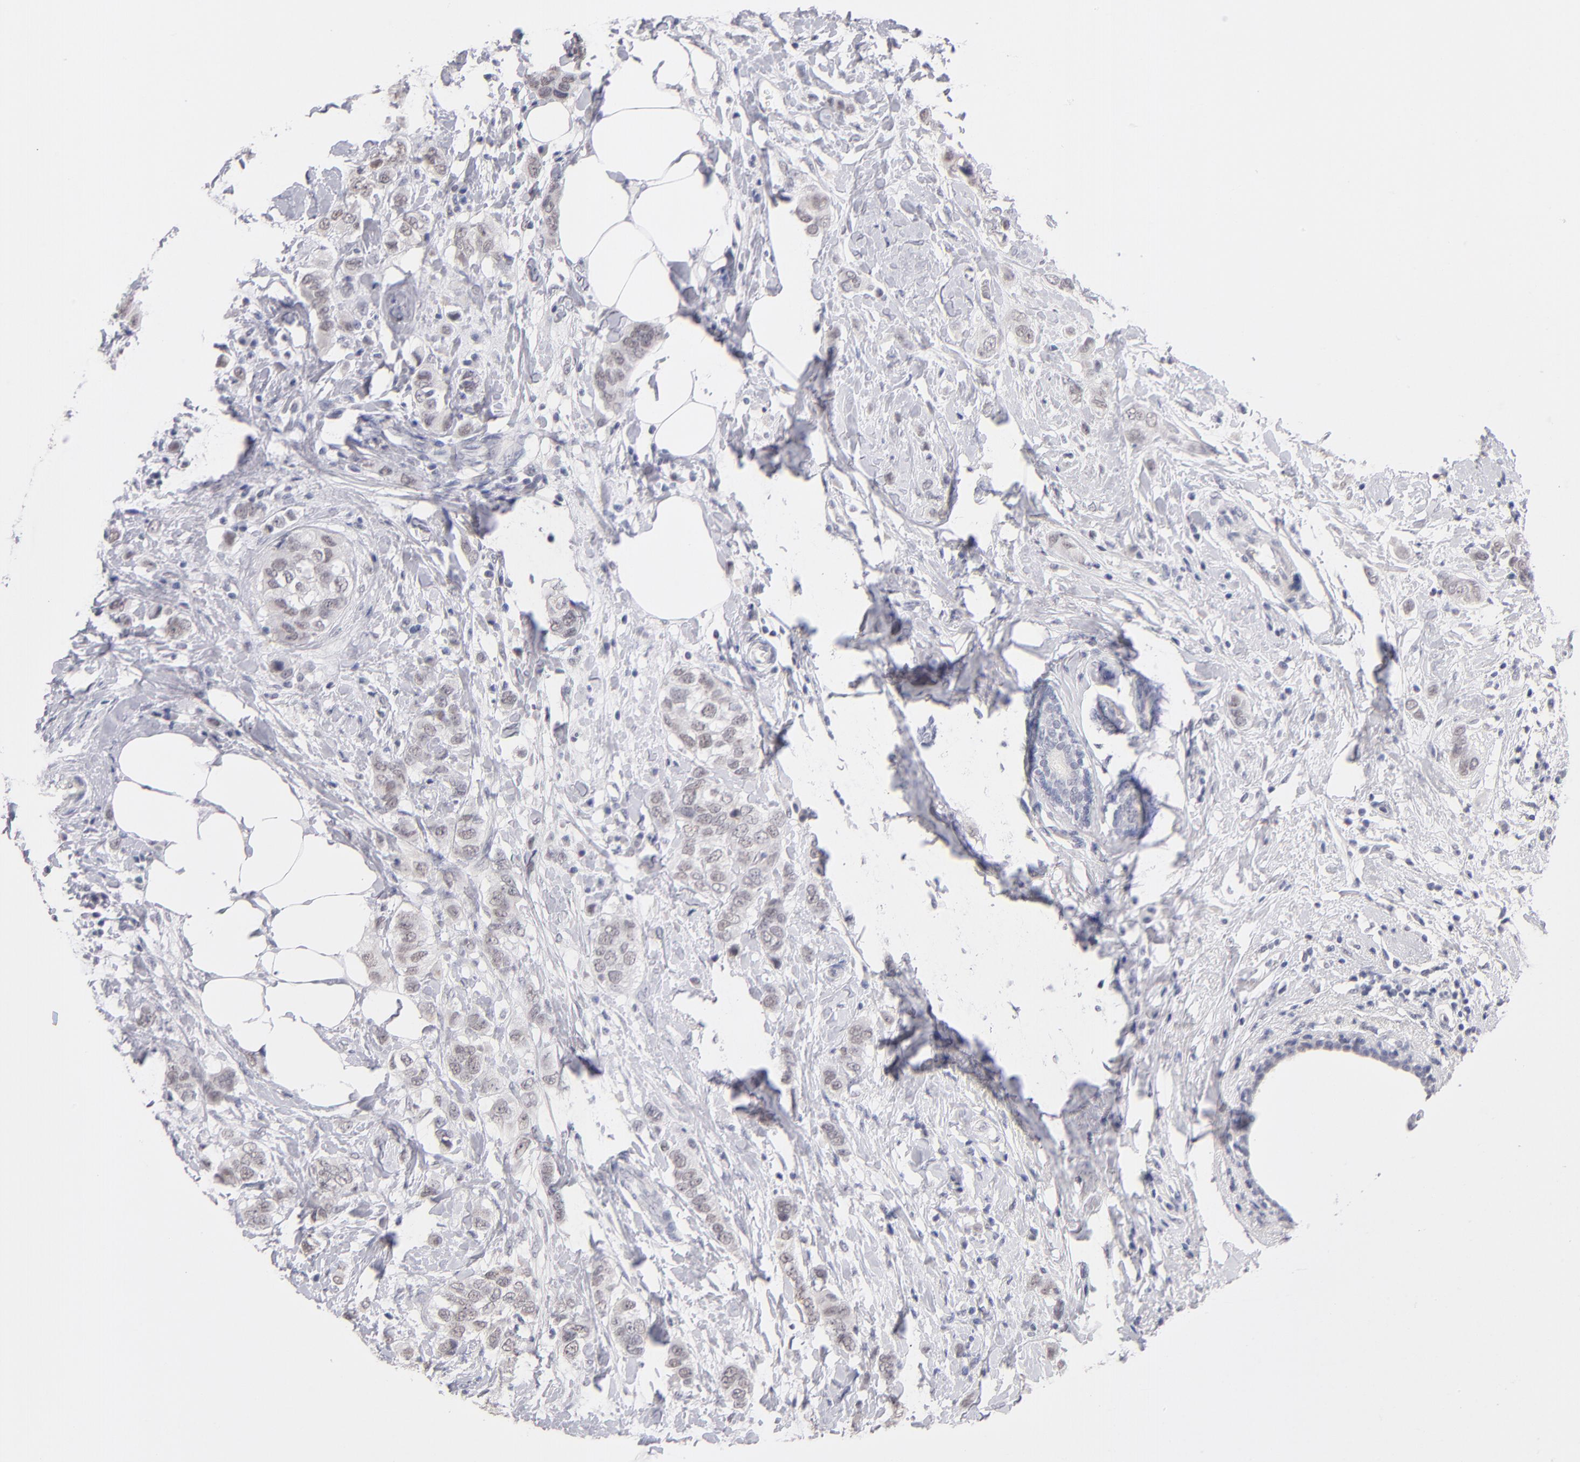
{"staining": {"intensity": "weak", "quantity": ">75%", "location": "nuclear"}, "tissue": "breast cancer", "cell_type": "Tumor cells", "image_type": "cancer", "snomed": [{"axis": "morphology", "description": "Normal tissue, NOS"}, {"axis": "morphology", "description": "Duct carcinoma"}, {"axis": "topography", "description": "Breast"}], "caption": "About >75% of tumor cells in human breast cancer display weak nuclear protein expression as visualized by brown immunohistochemical staining.", "gene": "TEX11", "patient": {"sex": "female", "age": 50}}